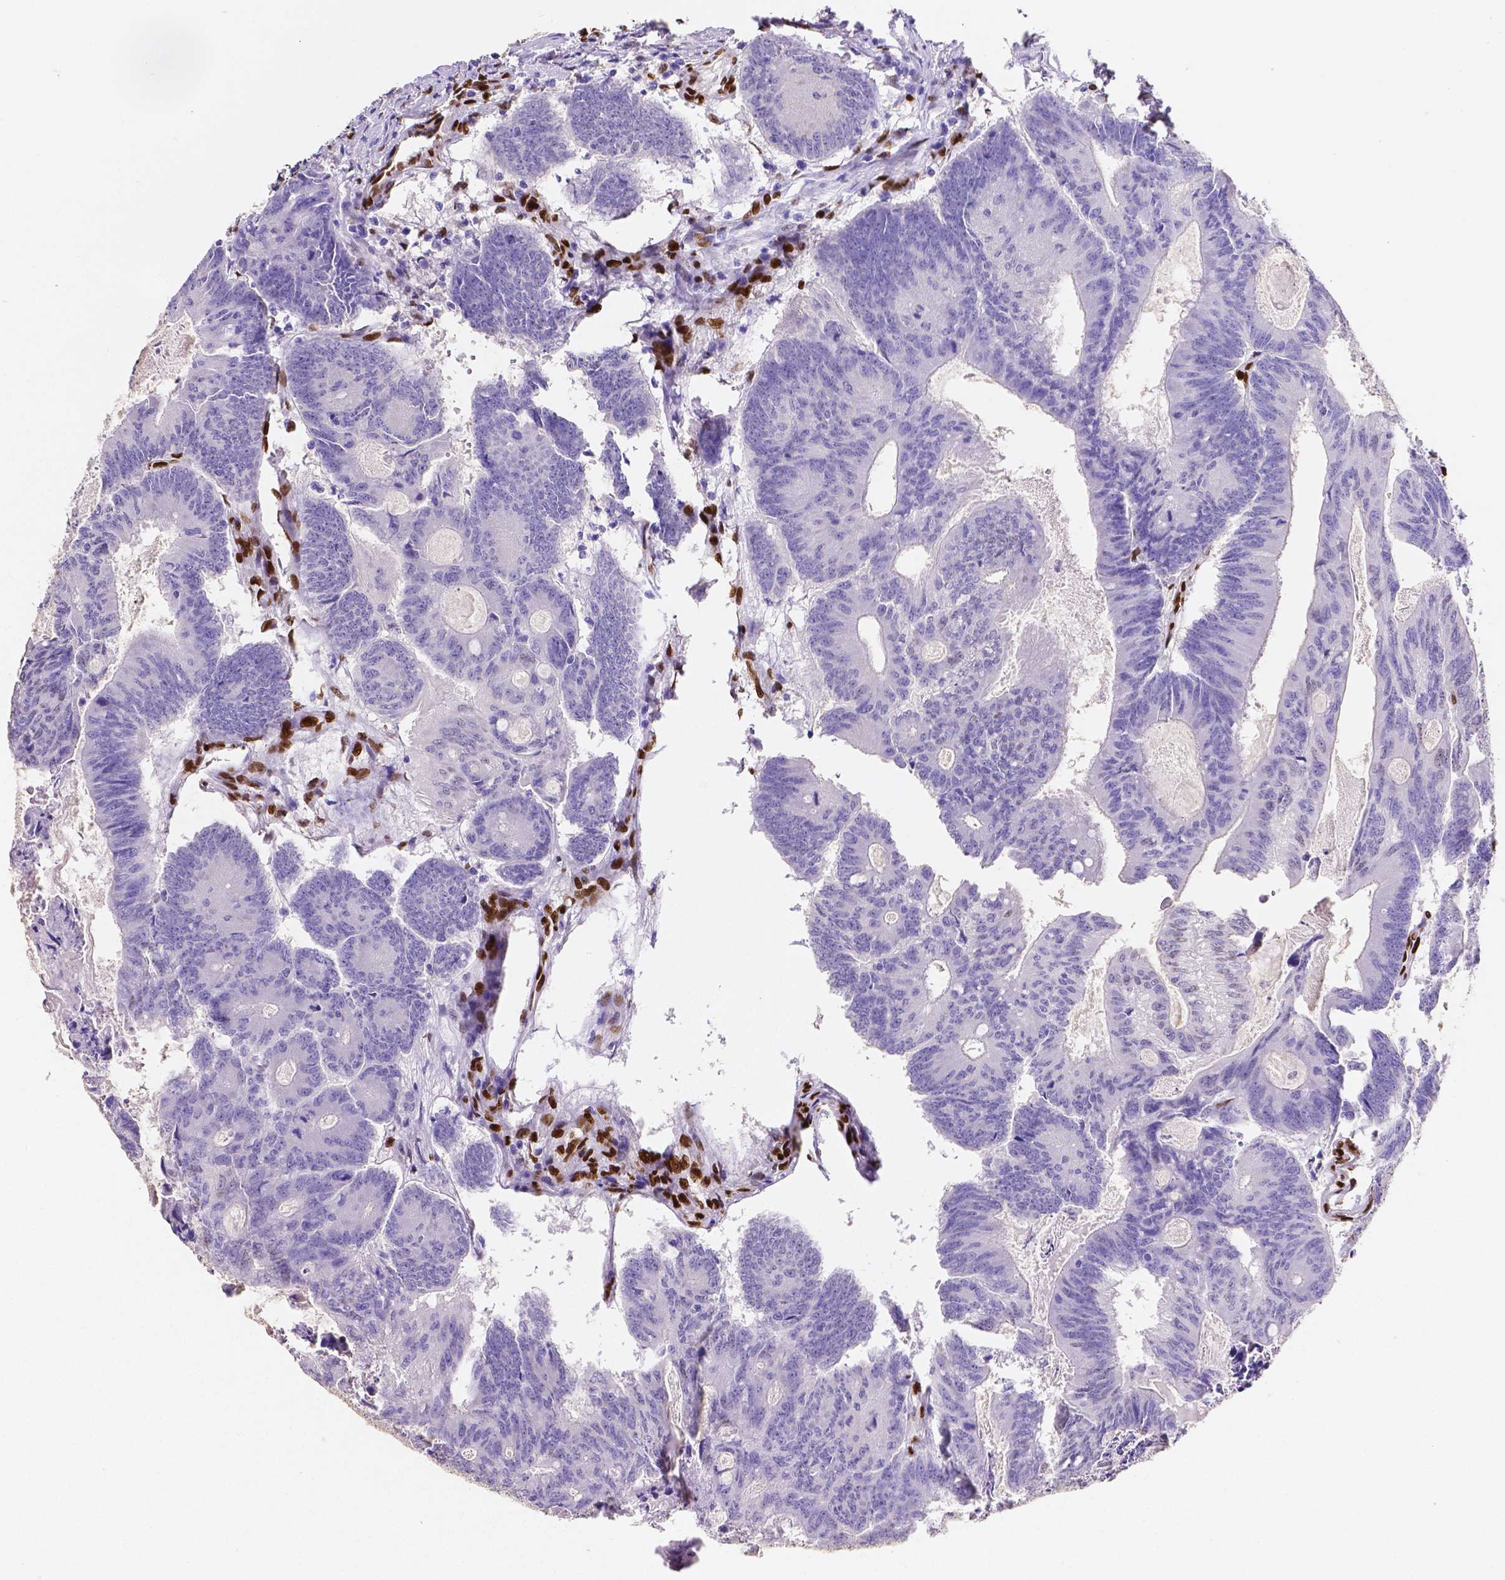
{"staining": {"intensity": "negative", "quantity": "none", "location": "none"}, "tissue": "colorectal cancer", "cell_type": "Tumor cells", "image_type": "cancer", "snomed": [{"axis": "morphology", "description": "Adenocarcinoma, NOS"}, {"axis": "topography", "description": "Colon"}], "caption": "This is an IHC histopathology image of colorectal cancer (adenocarcinoma). There is no positivity in tumor cells.", "gene": "MEF2C", "patient": {"sex": "female", "age": 70}}